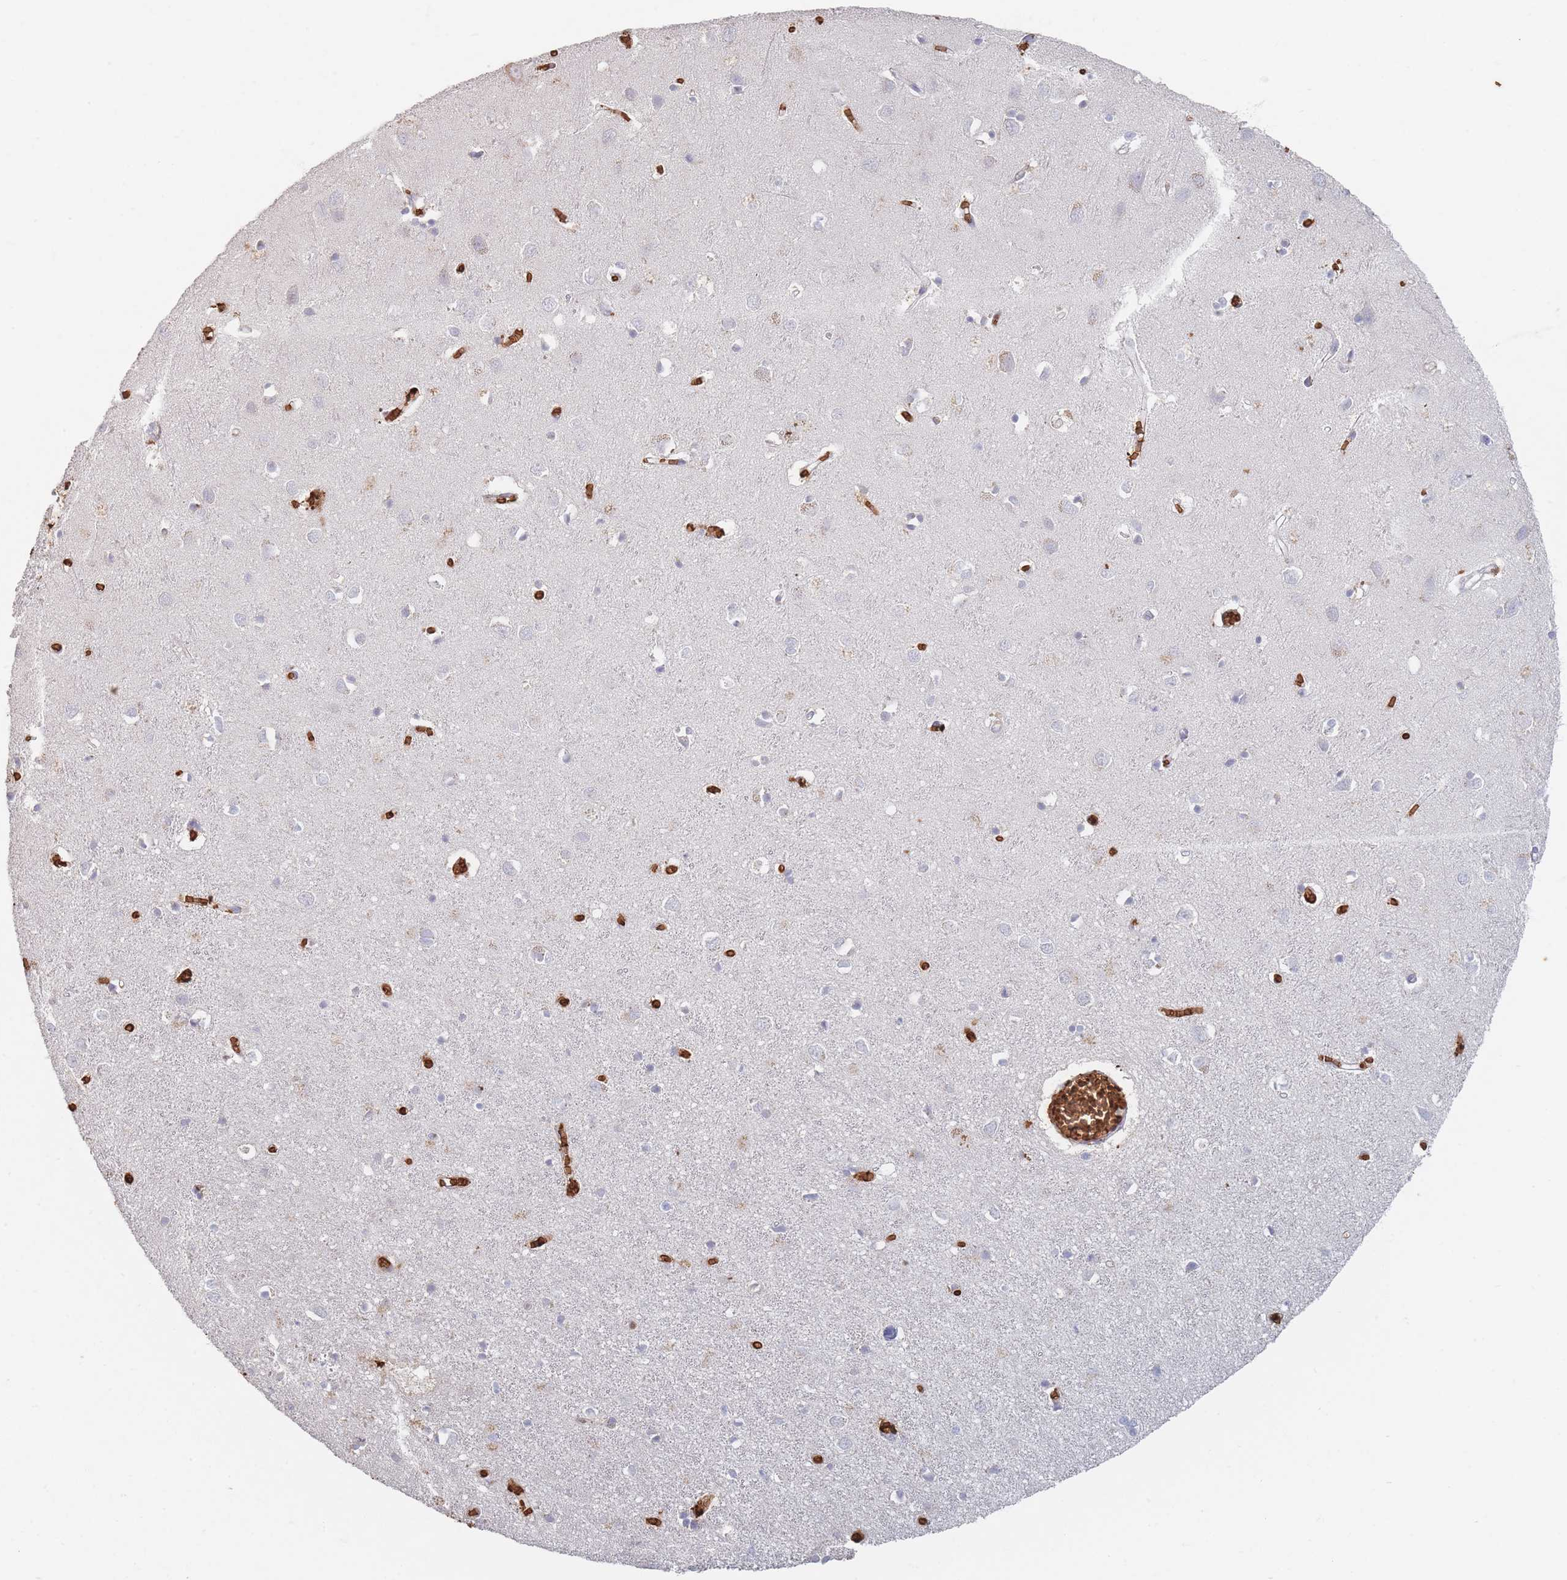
{"staining": {"intensity": "negative", "quantity": "none", "location": "none"}, "tissue": "cerebral cortex", "cell_type": "Endothelial cells", "image_type": "normal", "snomed": [{"axis": "morphology", "description": "Normal tissue, NOS"}, {"axis": "topography", "description": "Cerebral cortex"}], "caption": "A micrograph of cerebral cortex stained for a protein demonstrates no brown staining in endothelial cells. (Brightfield microscopy of DAB immunohistochemistry (IHC) at high magnification).", "gene": "SLC2A6", "patient": {"sex": "female", "age": 64}}